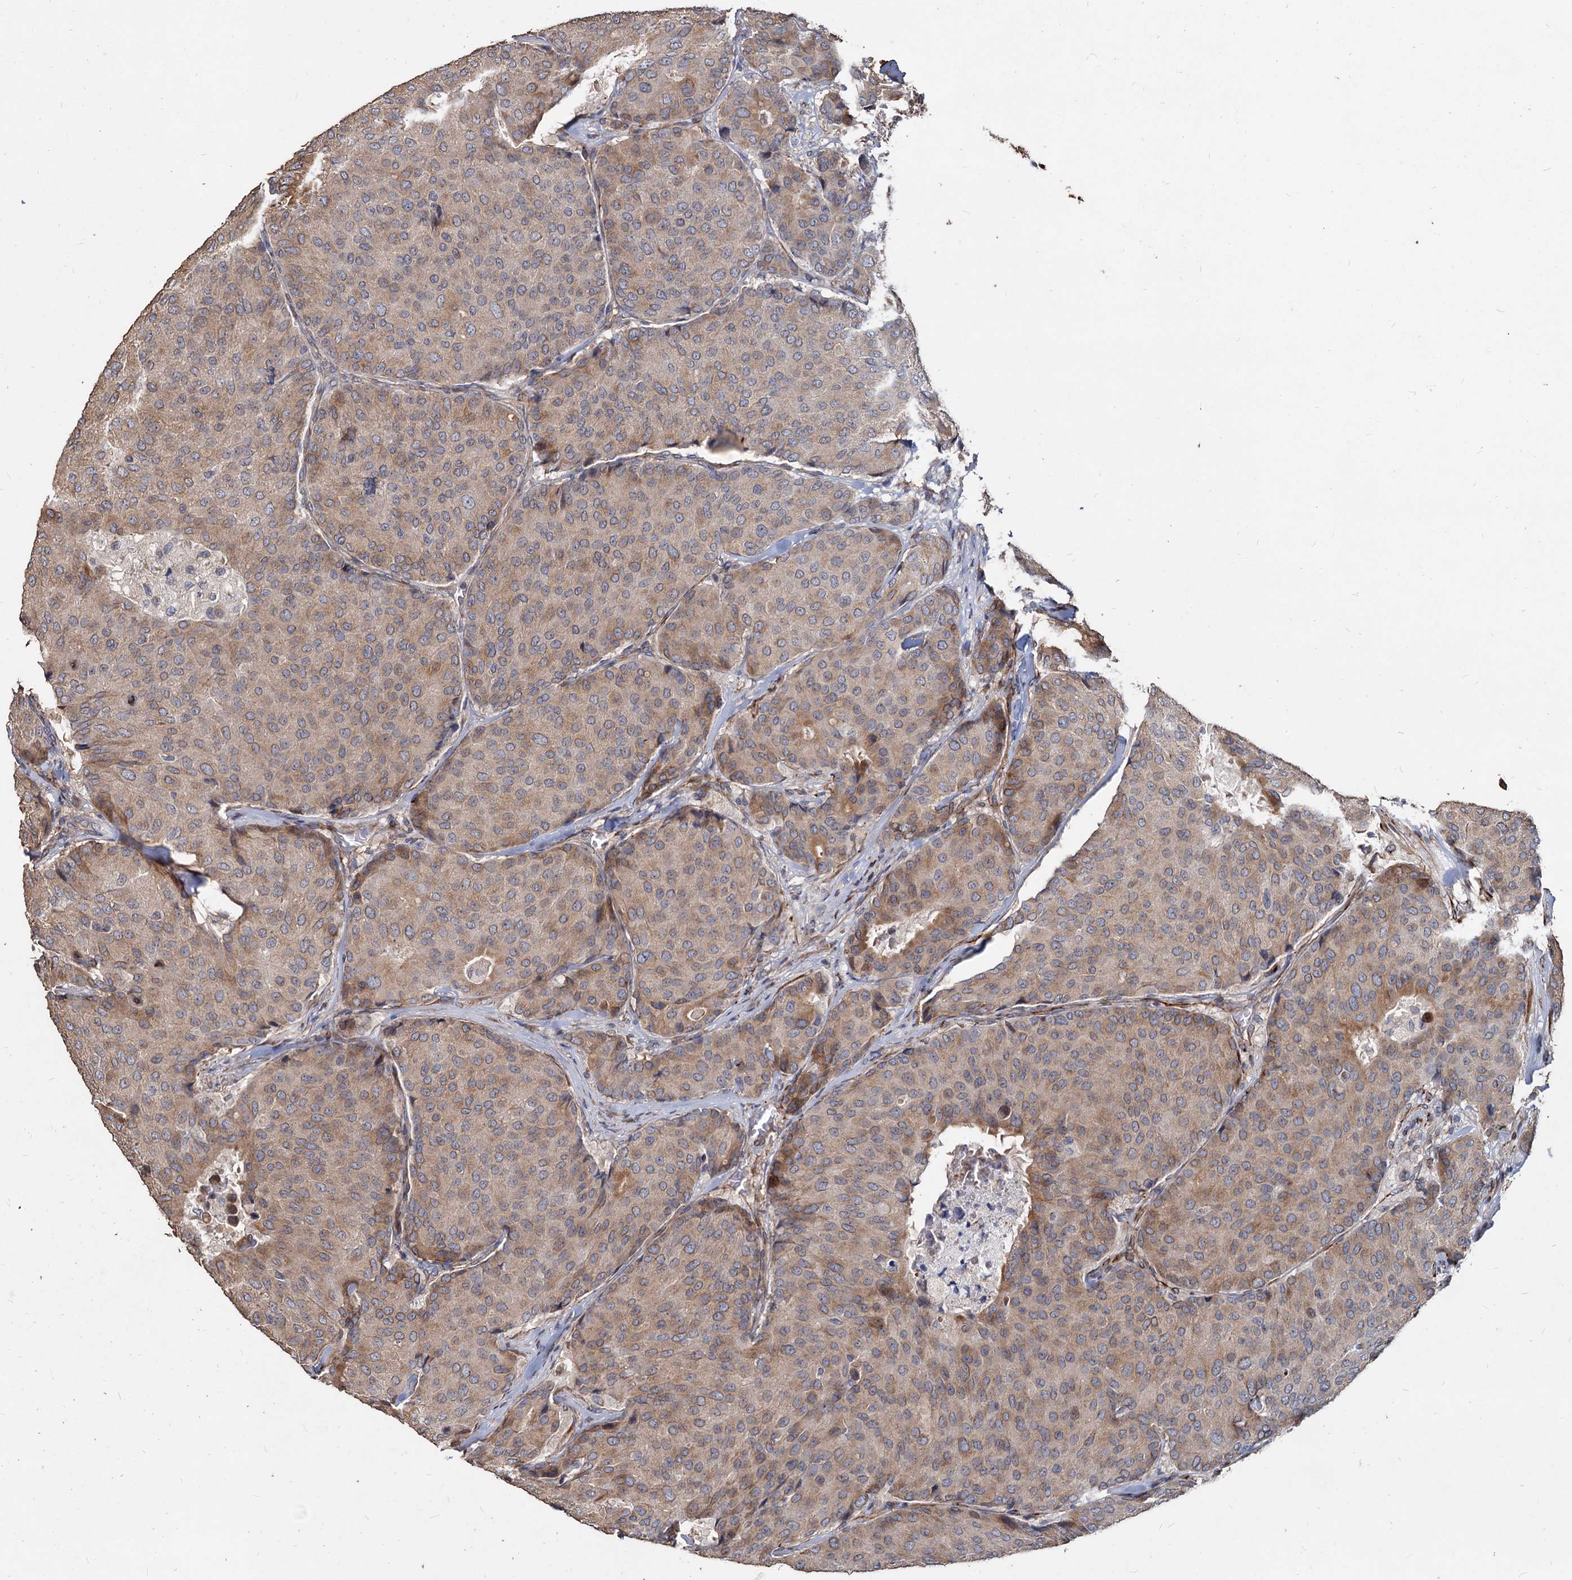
{"staining": {"intensity": "moderate", "quantity": ">75%", "location": "cytoplasmic/membranous"}, "tissue": "breast cancer", "cell_type": "Tumor cells", "image_type": "cancer", "snomed": [{"axis": "morphology", "description": "Duct carcinoma"}, {"axis": "topography", "description": "Breast"}], "caption": "Immunohistochemical staining of breast cancer (infiltrating ductal carcinoma) demonstrates medium levels of moderate cytoplasmic/membranous expression in approximately >75% of tumor cells.", "gene": "DEPDC4", "patient": {"sex": "female", "age": 75}}